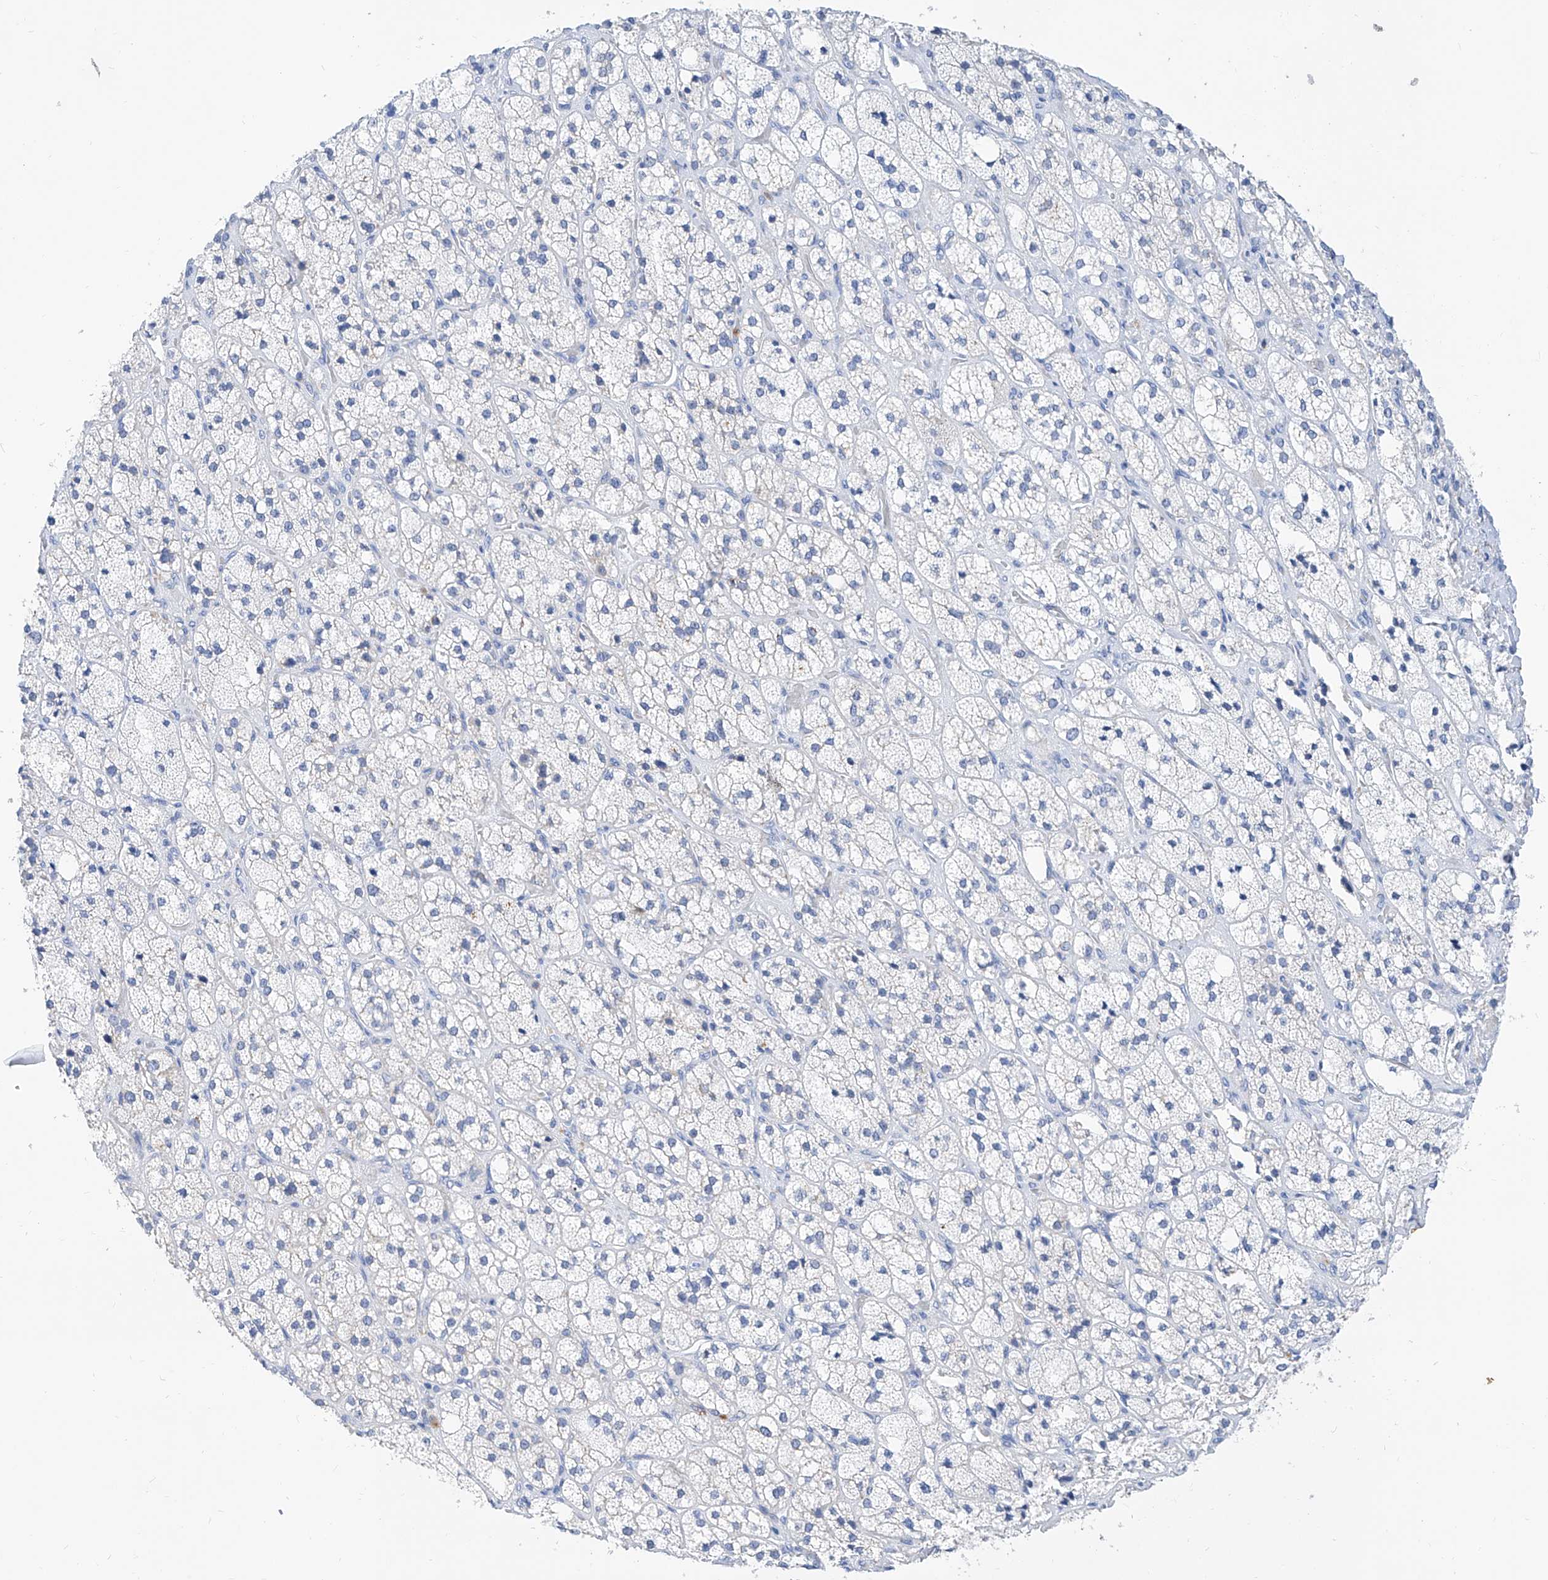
{"staining": {"intensity": "negative", "quantity": "none", "location": "none"}, "tissue": "adrenal gland", "cell_type": "Glandular cells", "image_type": "normal", "snomed": [{"axis": "morphology", "description": "Normal tissue, NOS"}, {"axis": "topography", "description": "Adrenal gland"}], "caption": "A photomicrograph of human adrenal gland is negative for staining in glandular cells. (Brightfield microscopy of DAB (3,3'-diaminobenzidine) IHC at high magnification).", "gene": "SLC25A29", "patient": {"sex": "male", "age": 61}}